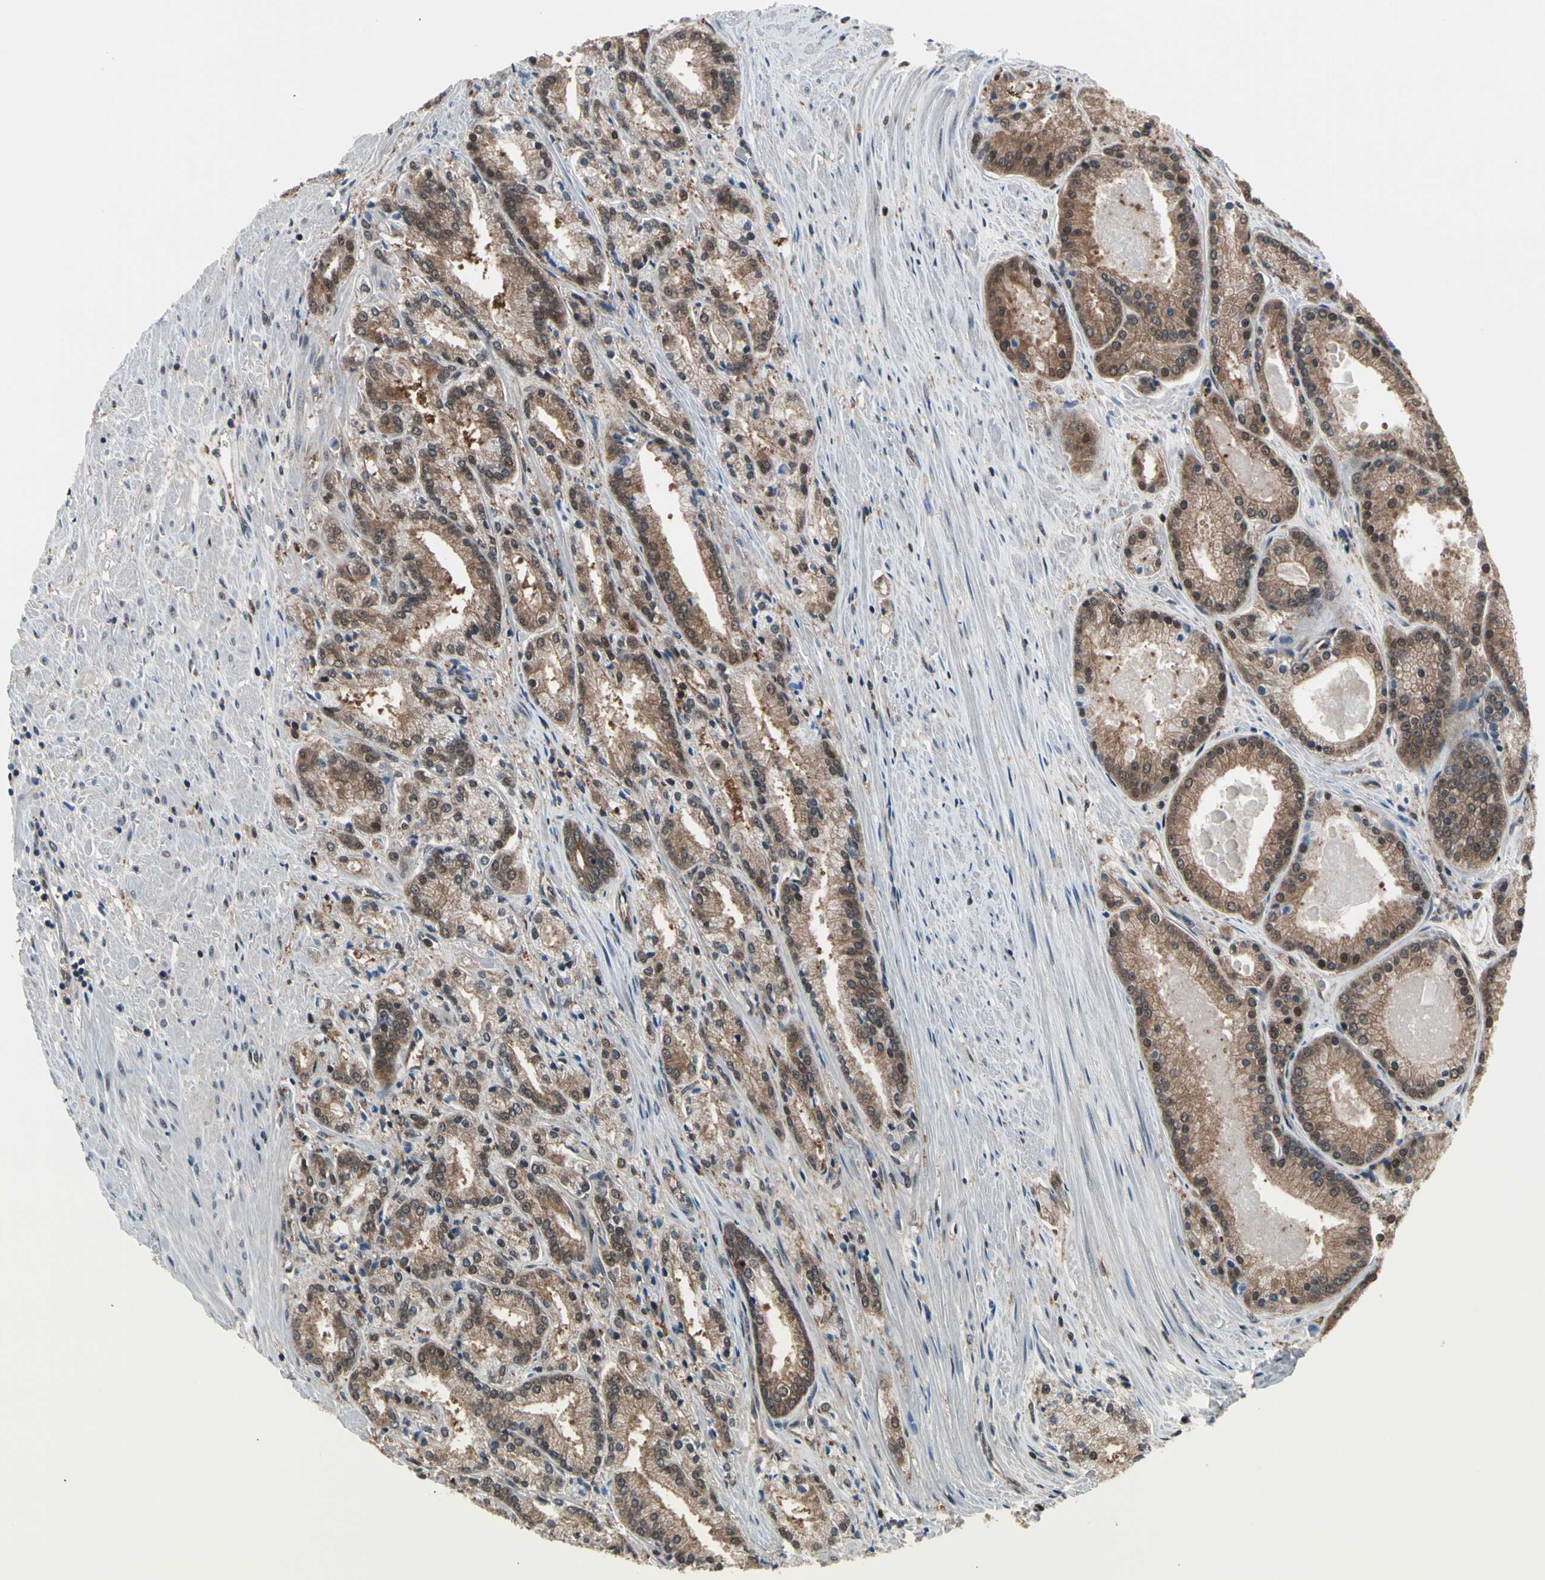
{"staining": {"intensity": "moderate", "quantity": ">75%", "location": "cytoplasmic/membranous"}, "tissue": "prostate cancer", "cell_type": "Tumor cells", "image_type": "cancer", "snomed": [{"axis": "morphology", "description": "Adenocarcinoma, Low grade"}, {"axis": "topography", "description": "Prostate"}], "caption": "Immunohistochemistry (IHC) staining of prostate adenocarcinoma (low-grade), which displays medium levels of moderate cytoplasmic/membranous expression in about >75% of tumor cells indicating moderate cytoplasmic/membranous protein positivity. The staining was performed using DAB (3,3'-diaminobenzidine) (brown) for protein detection and nuclei were counterstained in hematoxylin (blue).", "gene": "PSMA2", "patient": {"sex": "male", "age": 59}}